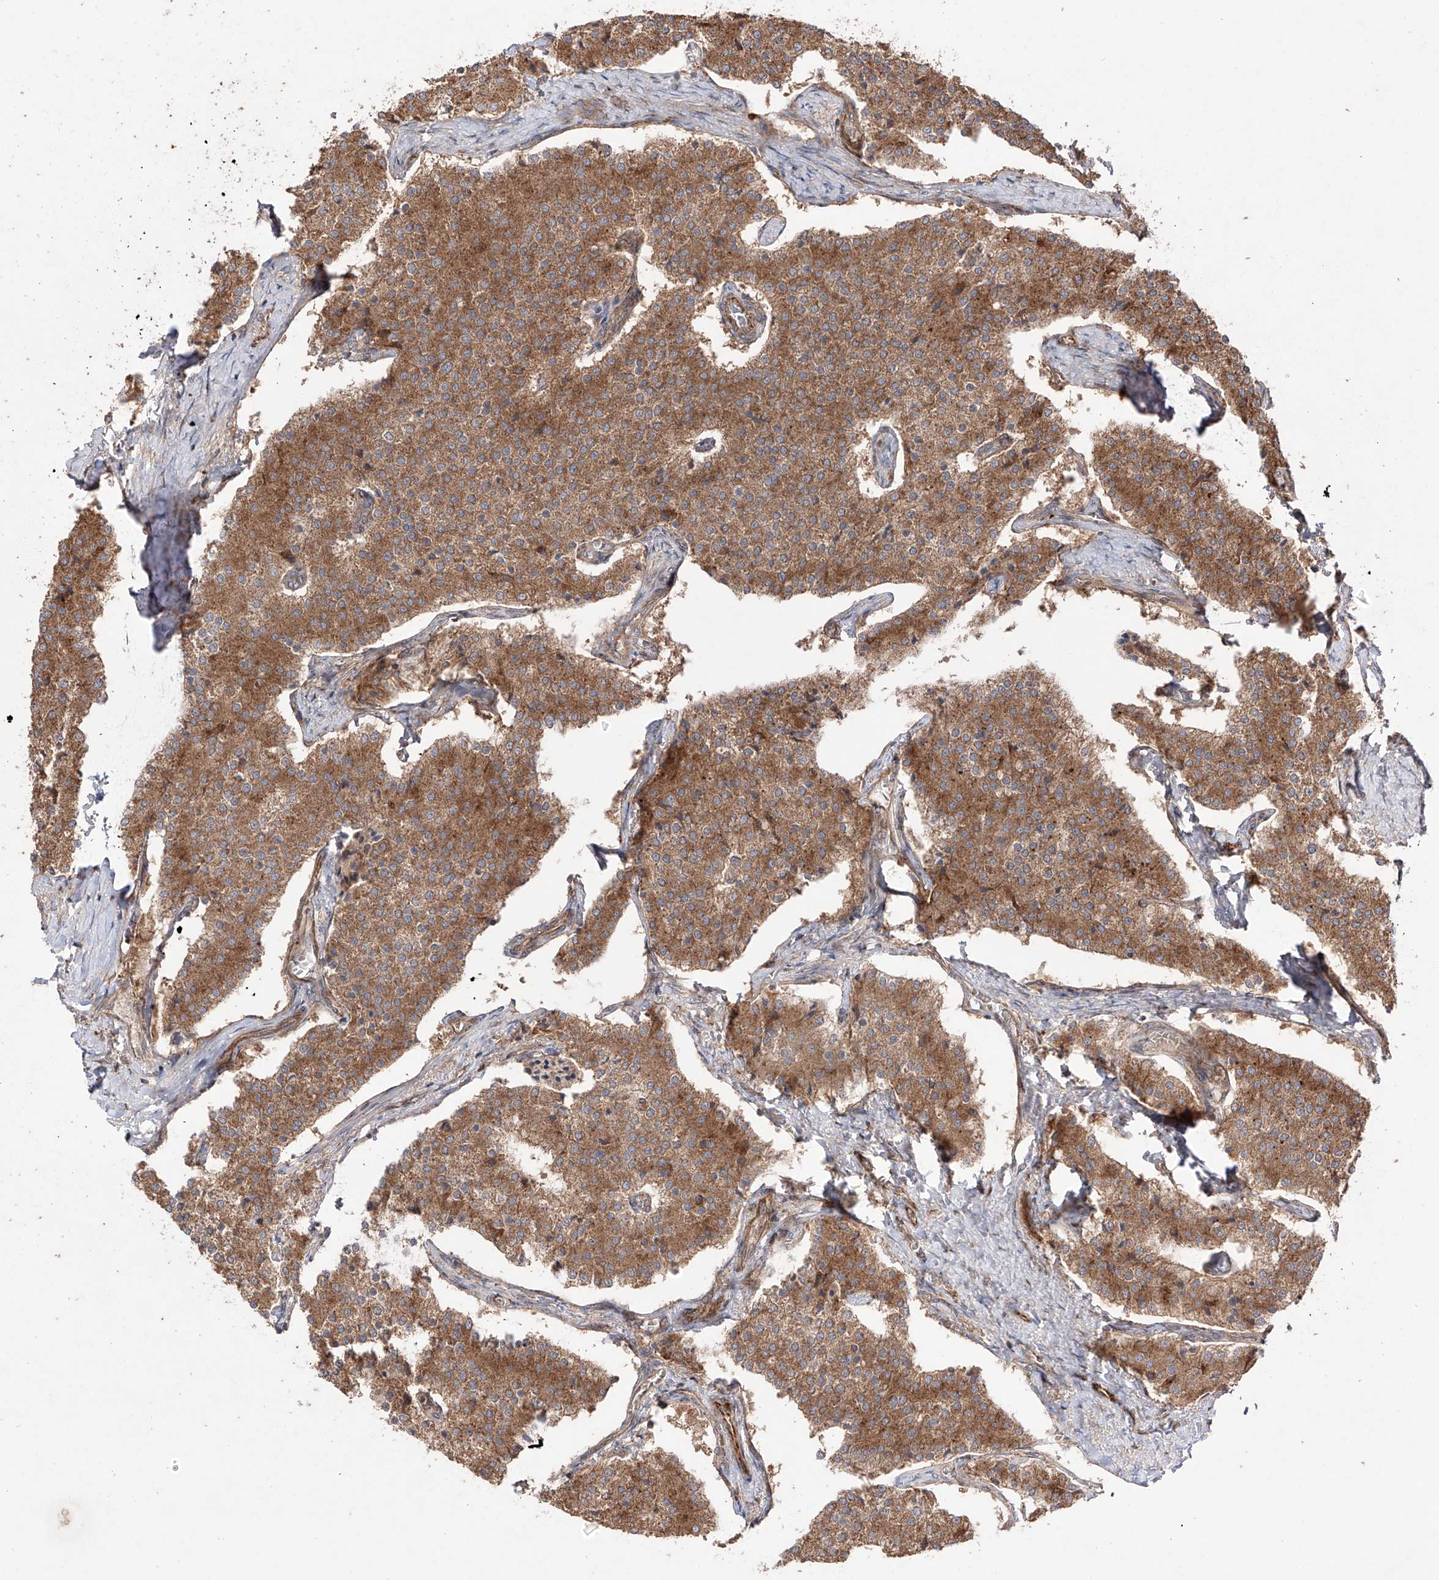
{"staining": {"intensity": "moderate", "quantity": ">75%", "location": "cytoplasmic/membranous"}, "tissue": "carcinoid", "cell_type": "Tumor cells", "image_type": "cancer", "snomed": [{"axis": "morphology", "description": "Carcinoid, malignant, NOS"}, {"axis": "topography", "description": "Colon"}], "caption": "There is medium levels of moderate cytoplasmic/membranous expression in tumor cells of malignant carcinoid, as demonstrated by immunohistochemical staining (brown color).", "gene": "YKT6", "patient": {"sex": "female", "age": 52}}